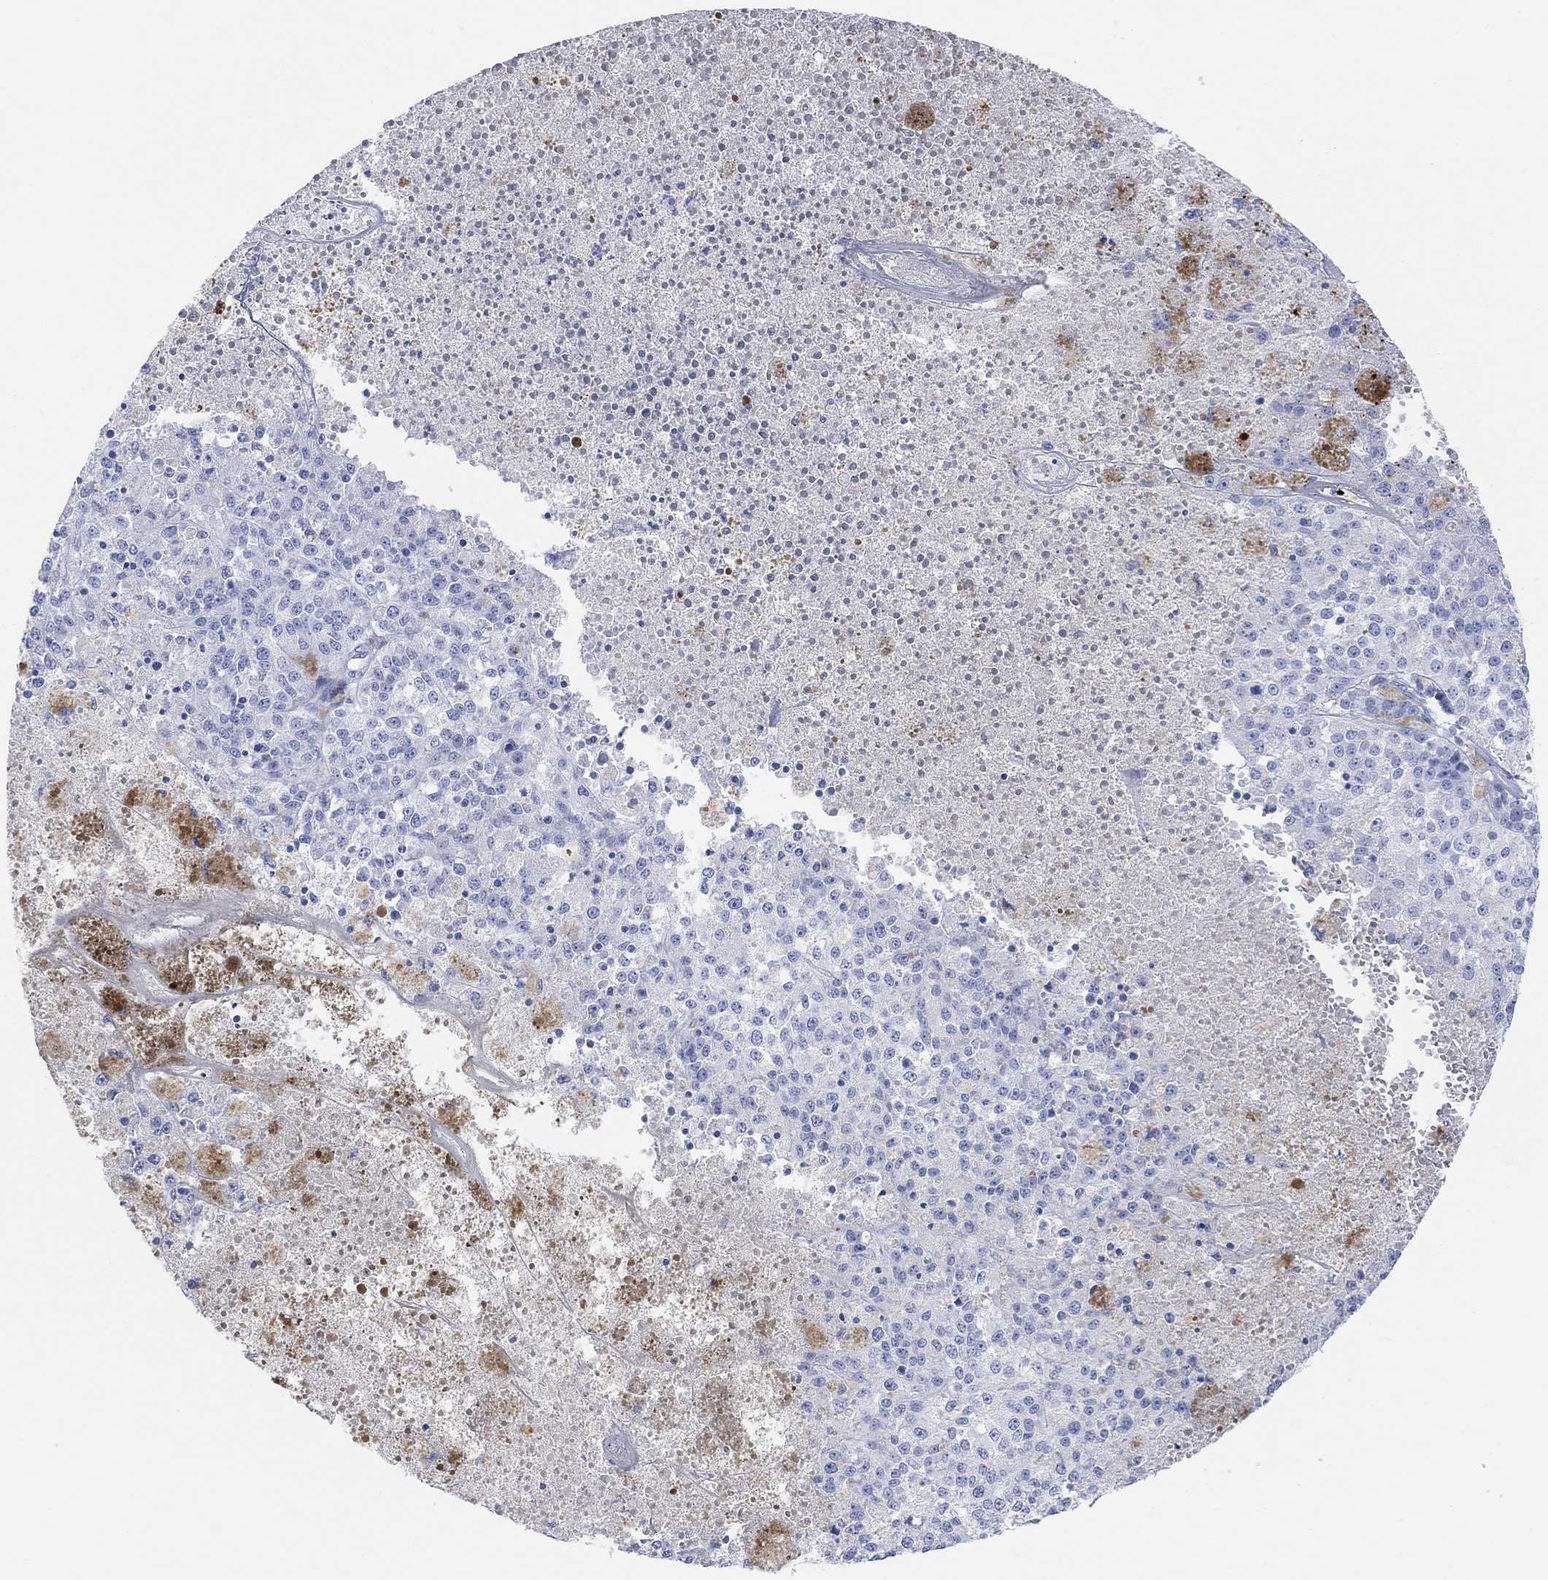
{"staining": {"intensity": "negative", "quantity": "none", "location": "none"}, "tissue": "melanoma", "cell_type": "Tumor cells", "image_type": "cancer", "snomed": [{"axis": "morphology", "description": "Malignant melanoma, Metastatic site"}, {"axis": "topography", "description": "Lymph node"}], "caption": "The histopathology image reveals no staining of tumor cells in melanoma.", "gene": "GNG13", "patient": {"sex": "female", "age": 64}}